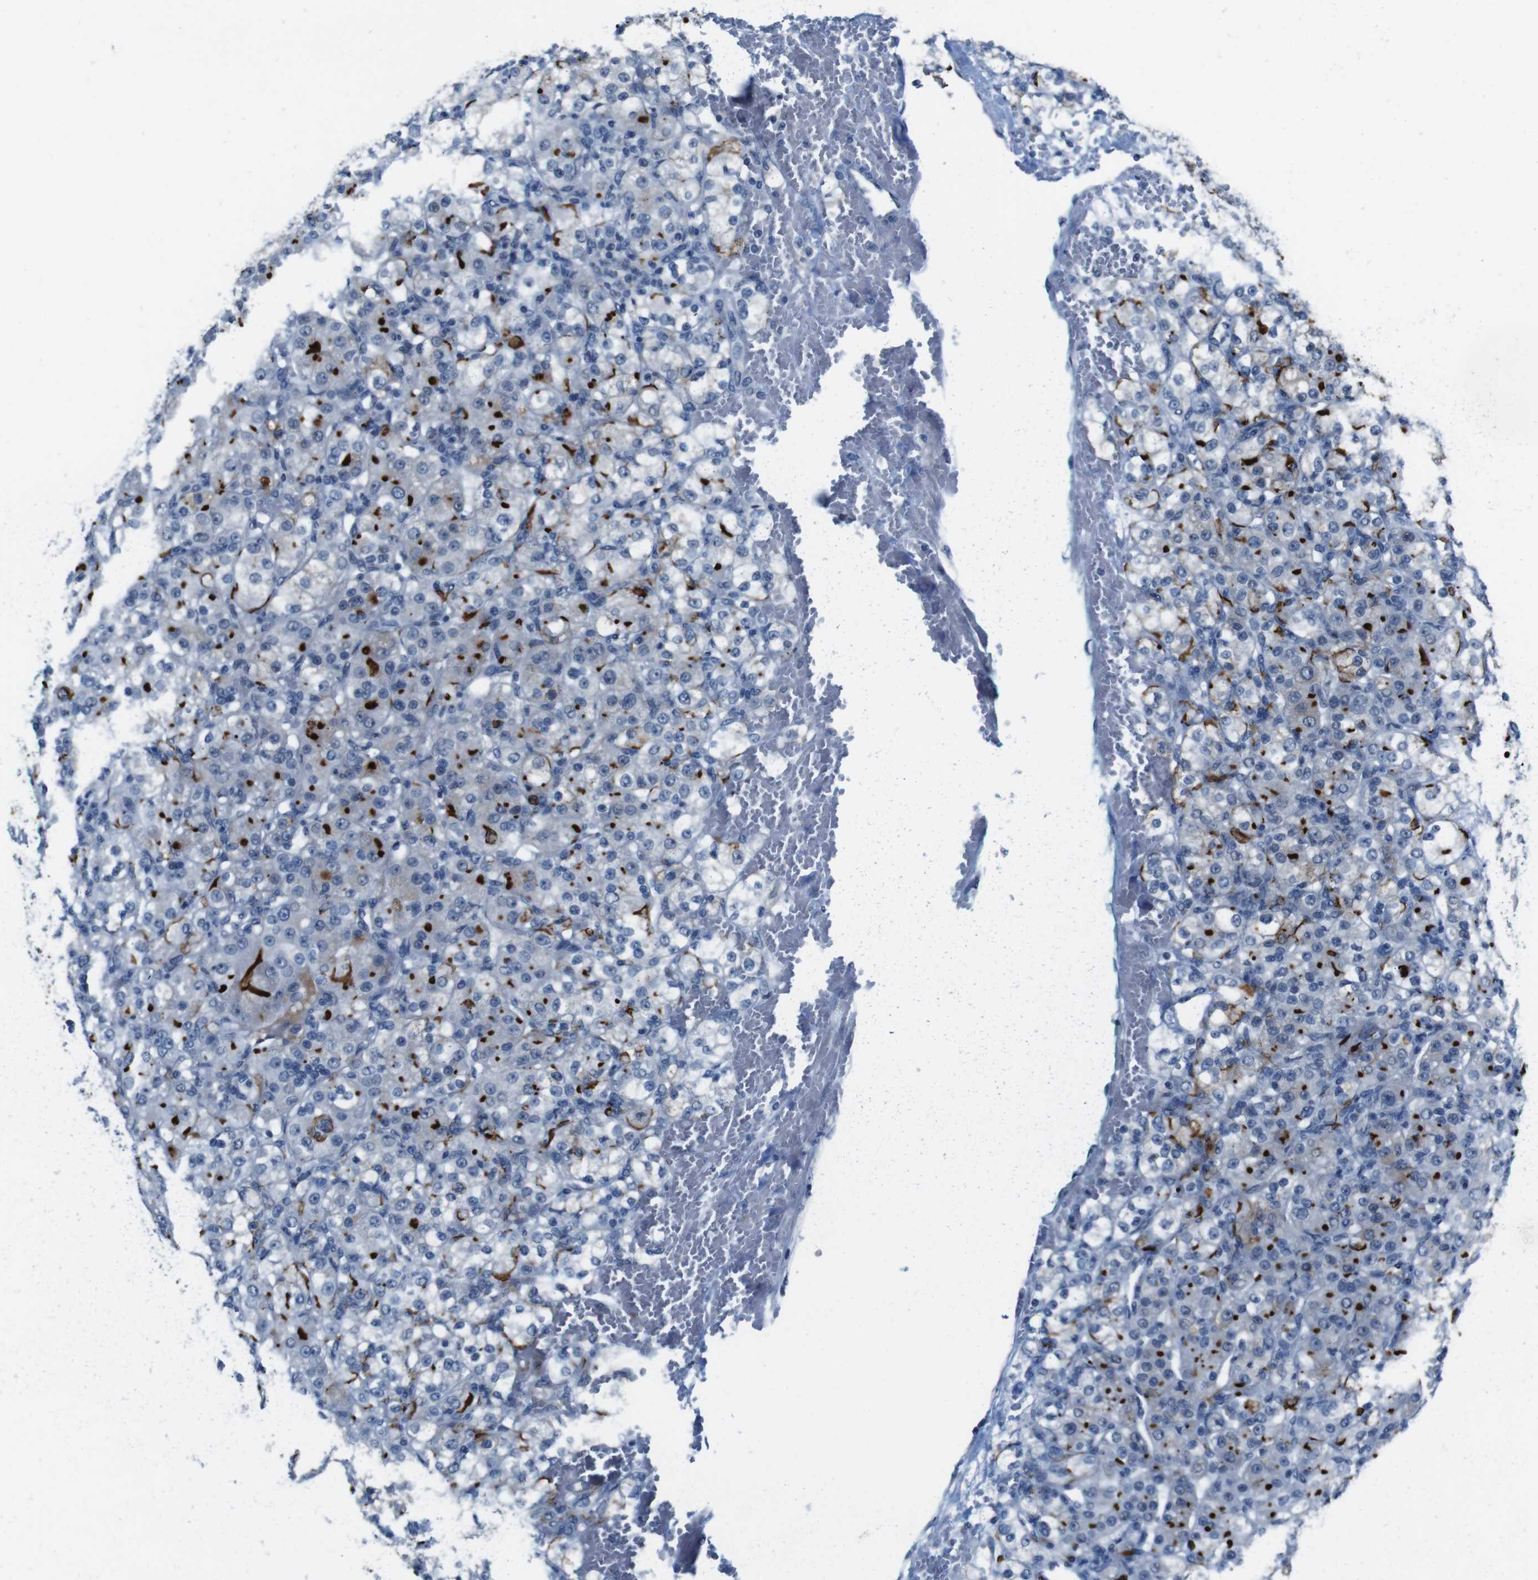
{"staining": {"intensity": "strong", "quantity": ">75%", "location": "cytoplasmic/membranous"}, "tissue": "renal cancer", "cell_type": "Tumor cells", "image_type": "cancer", "snomed": [{"axis": "morphology", "description": "Normal tissue, NOS"}, {"axis": "morphology", "description": "Adenocarcinoma, NOS"}, {"axis": "topography", "description": "Kidney"}], "caption": "The image shows staining of renal cancer (adenocarcinoma), revealing strong cytoplasmic/membranous protein positivity (brown color) within tumor cells.", "gene": "CDHR2", "patient": {"sex": "male", "age": 61}}